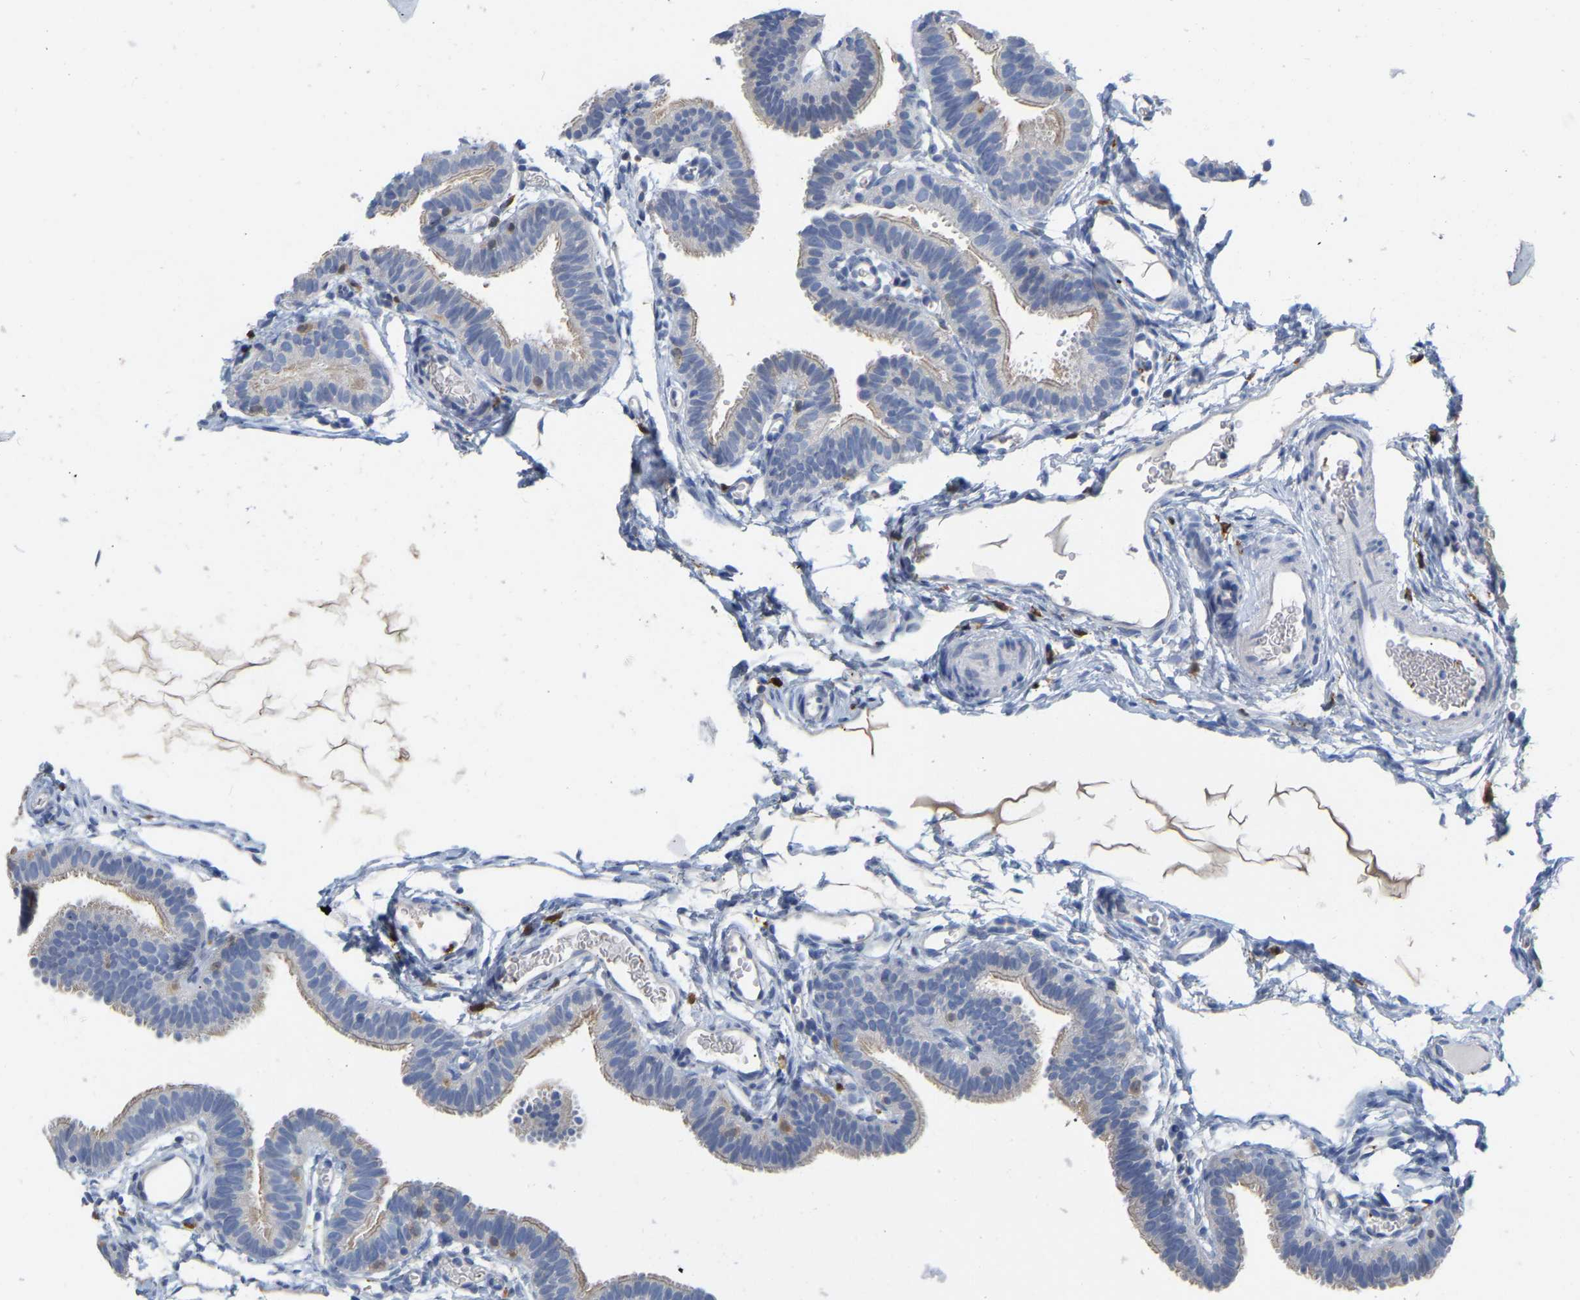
{"staining": {"intensity": "negative", "quantity": "none", "location": "none"}, "tissue": "fallopian tube", "cell_type": "Glandular cells", "image_type": "normal", "snomed": [{"axis": "morphology", "description": "Normal tissue, NOS"}, {"axis": "topography", "description": "Fallopian tube"}, {"axis": "topography", "description": "Placenta"}], "caption": "IHC of benign human fallopian tube reveals no expression in glandular cells. (Brightfield microscopy of DAB (3,3'-diaminobenzidine) immunohistochemistry (IHC) at high magnification).", "gene": "ULBP2", "patient": {"sex": "female", "age": 34}}